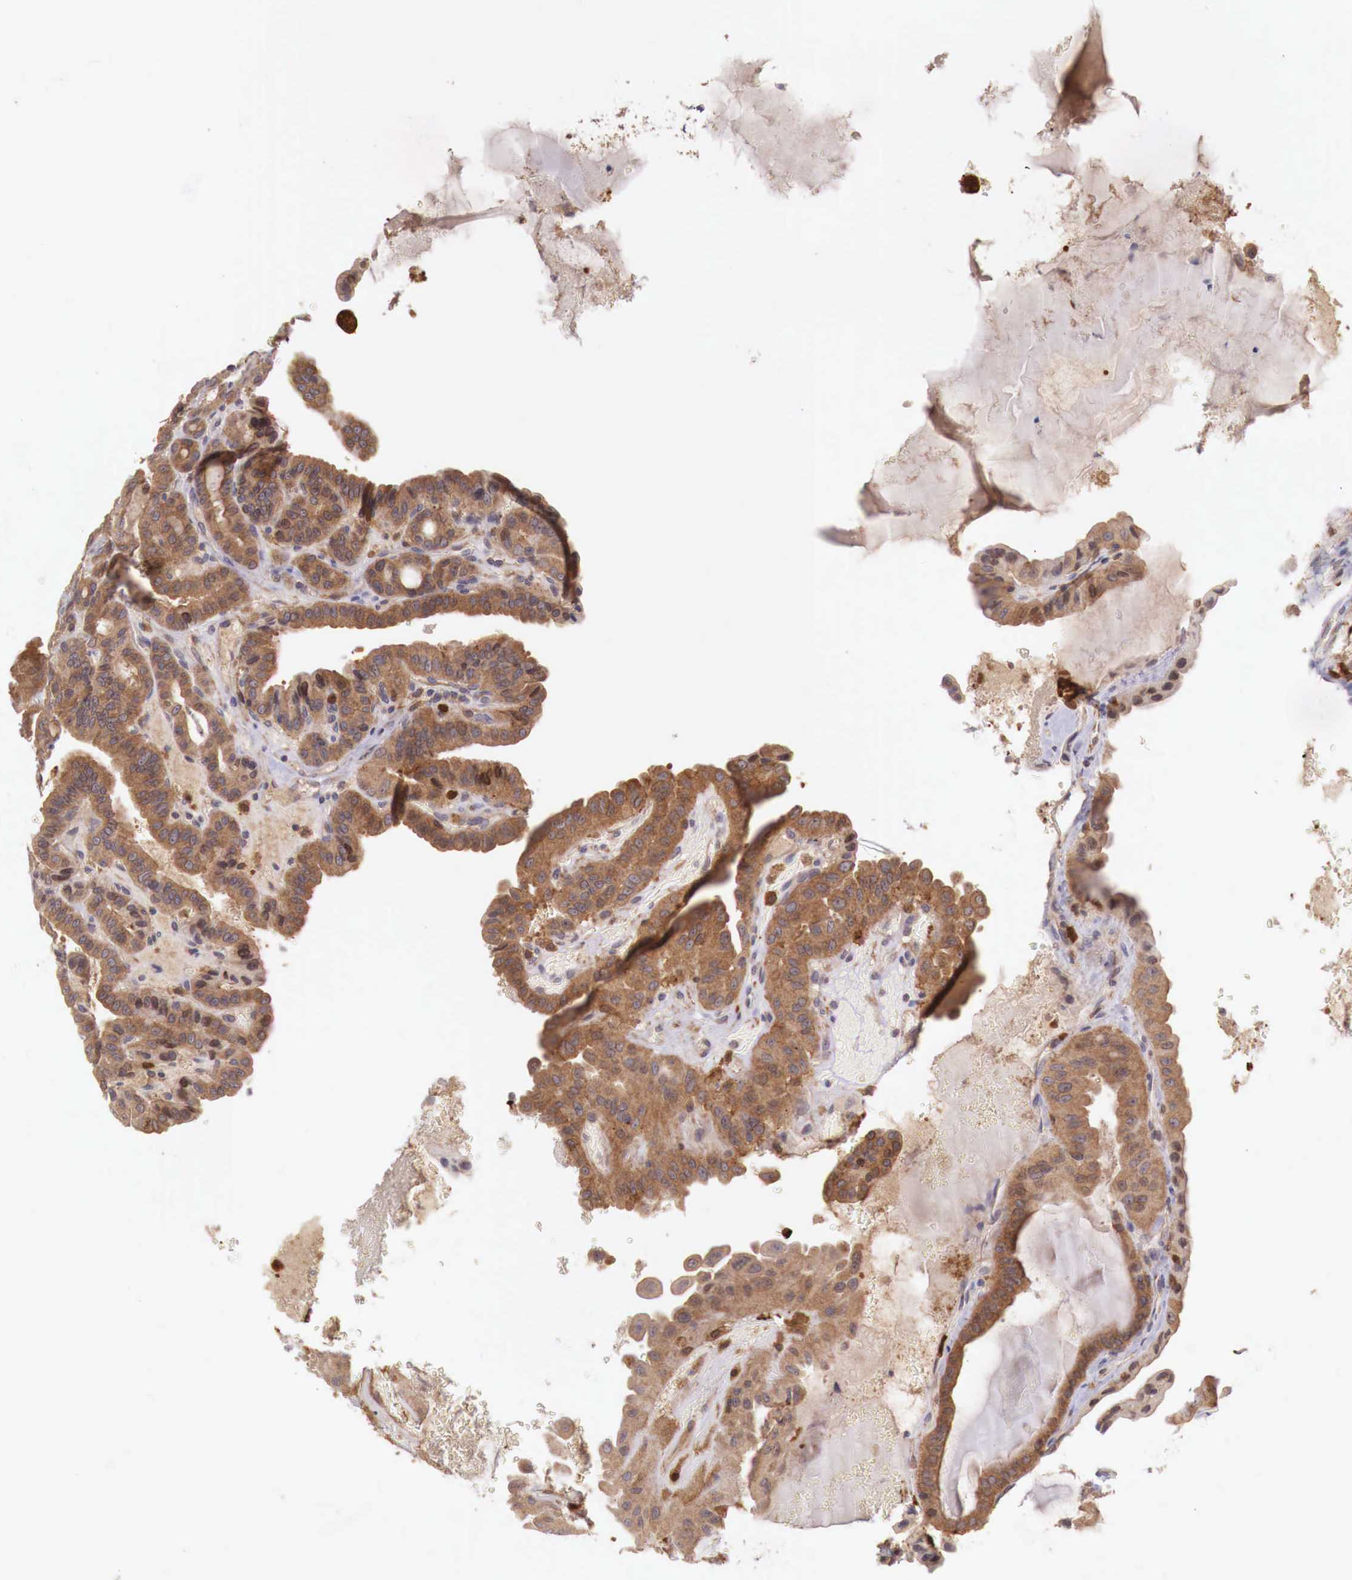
{"staining": {"intensity": "strong", "quantity": ">75%", "location": "cytoplasmic/membranous"}, "tissue": "thyroid cancer", "cell_type": "Tumor cells", "image_type": "cancer", "snomed": [{"axis": "morphology", "description": "Papillary adenocarcinoma, NOS"}, {"axis": "topography", "description": "Thyroid gland"}], "caption": "Thyroid papillary adenocarcinoma stained for a protein (brown) reveals strong cytoplasmic/membranous positive staining in about >75% of tumor cells.", "gene": "GAB2", "patient": {"sex": "male", "age": 87}}